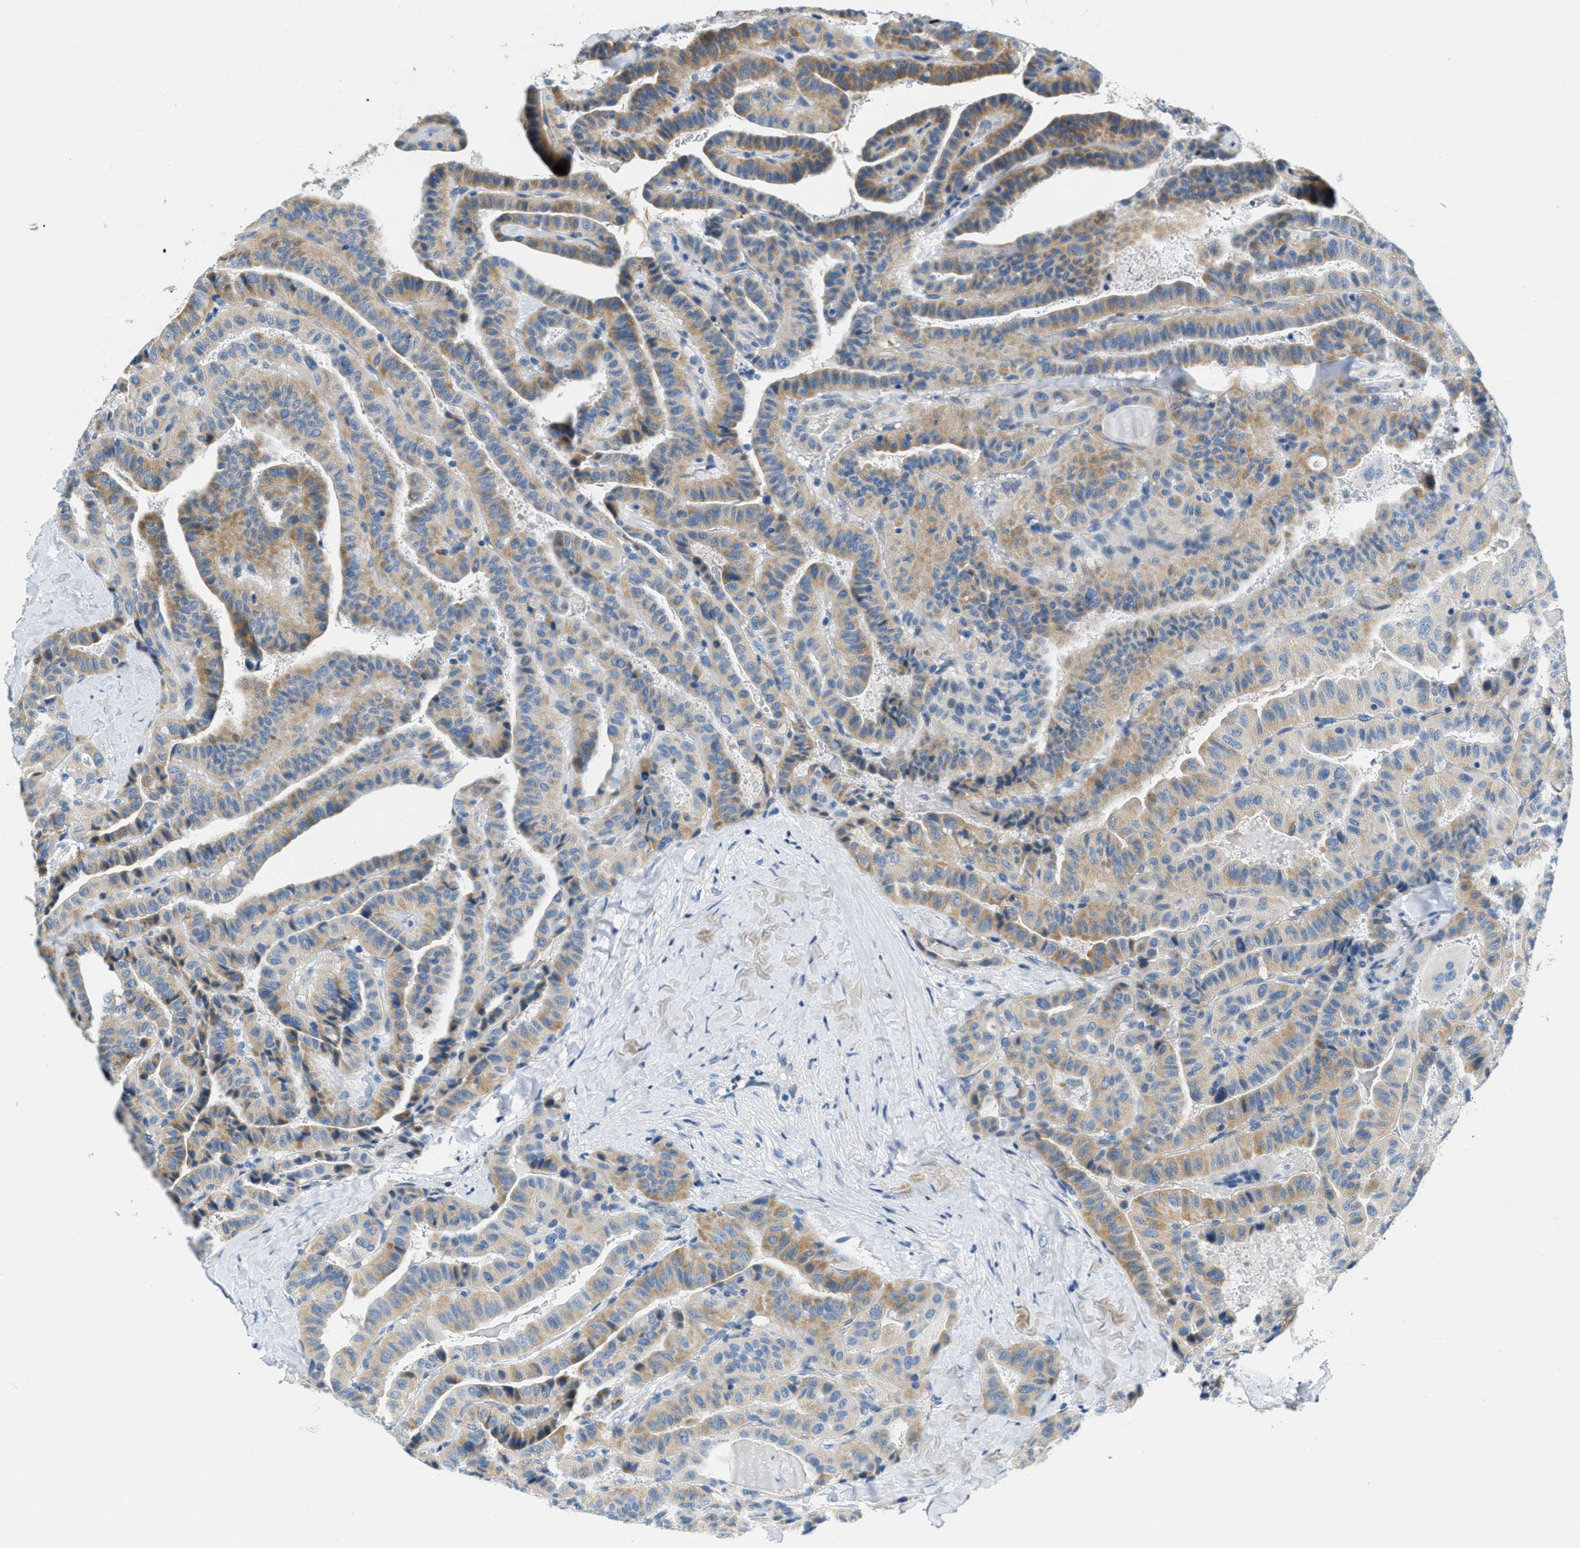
{"staining": {"intensity": "moderate", "quantity": "25%-75%", "location": "cytoplasmic/membranous"}, "tissue": "thyroid cancer", "cell_type": "Tumor cells", "image_type": "cancer", "snomed": [{"axis": "morphology", "description": "Papillary adenocarcinoma, NOS"}, {"axis": "topography", "description": "Thyroid gland"}], "caption": "A brown stain labels moderate cytoplasmic/membranous positivity of a protein in human thyroid papillary adenocarcinoma tumor cells. (DAB (3,3'-diaminobenzidine) IHC, brown staining for protein, blue staining for nuclei).", "gene": "CA4", "patient": {"sex": "male", "age": 77}}